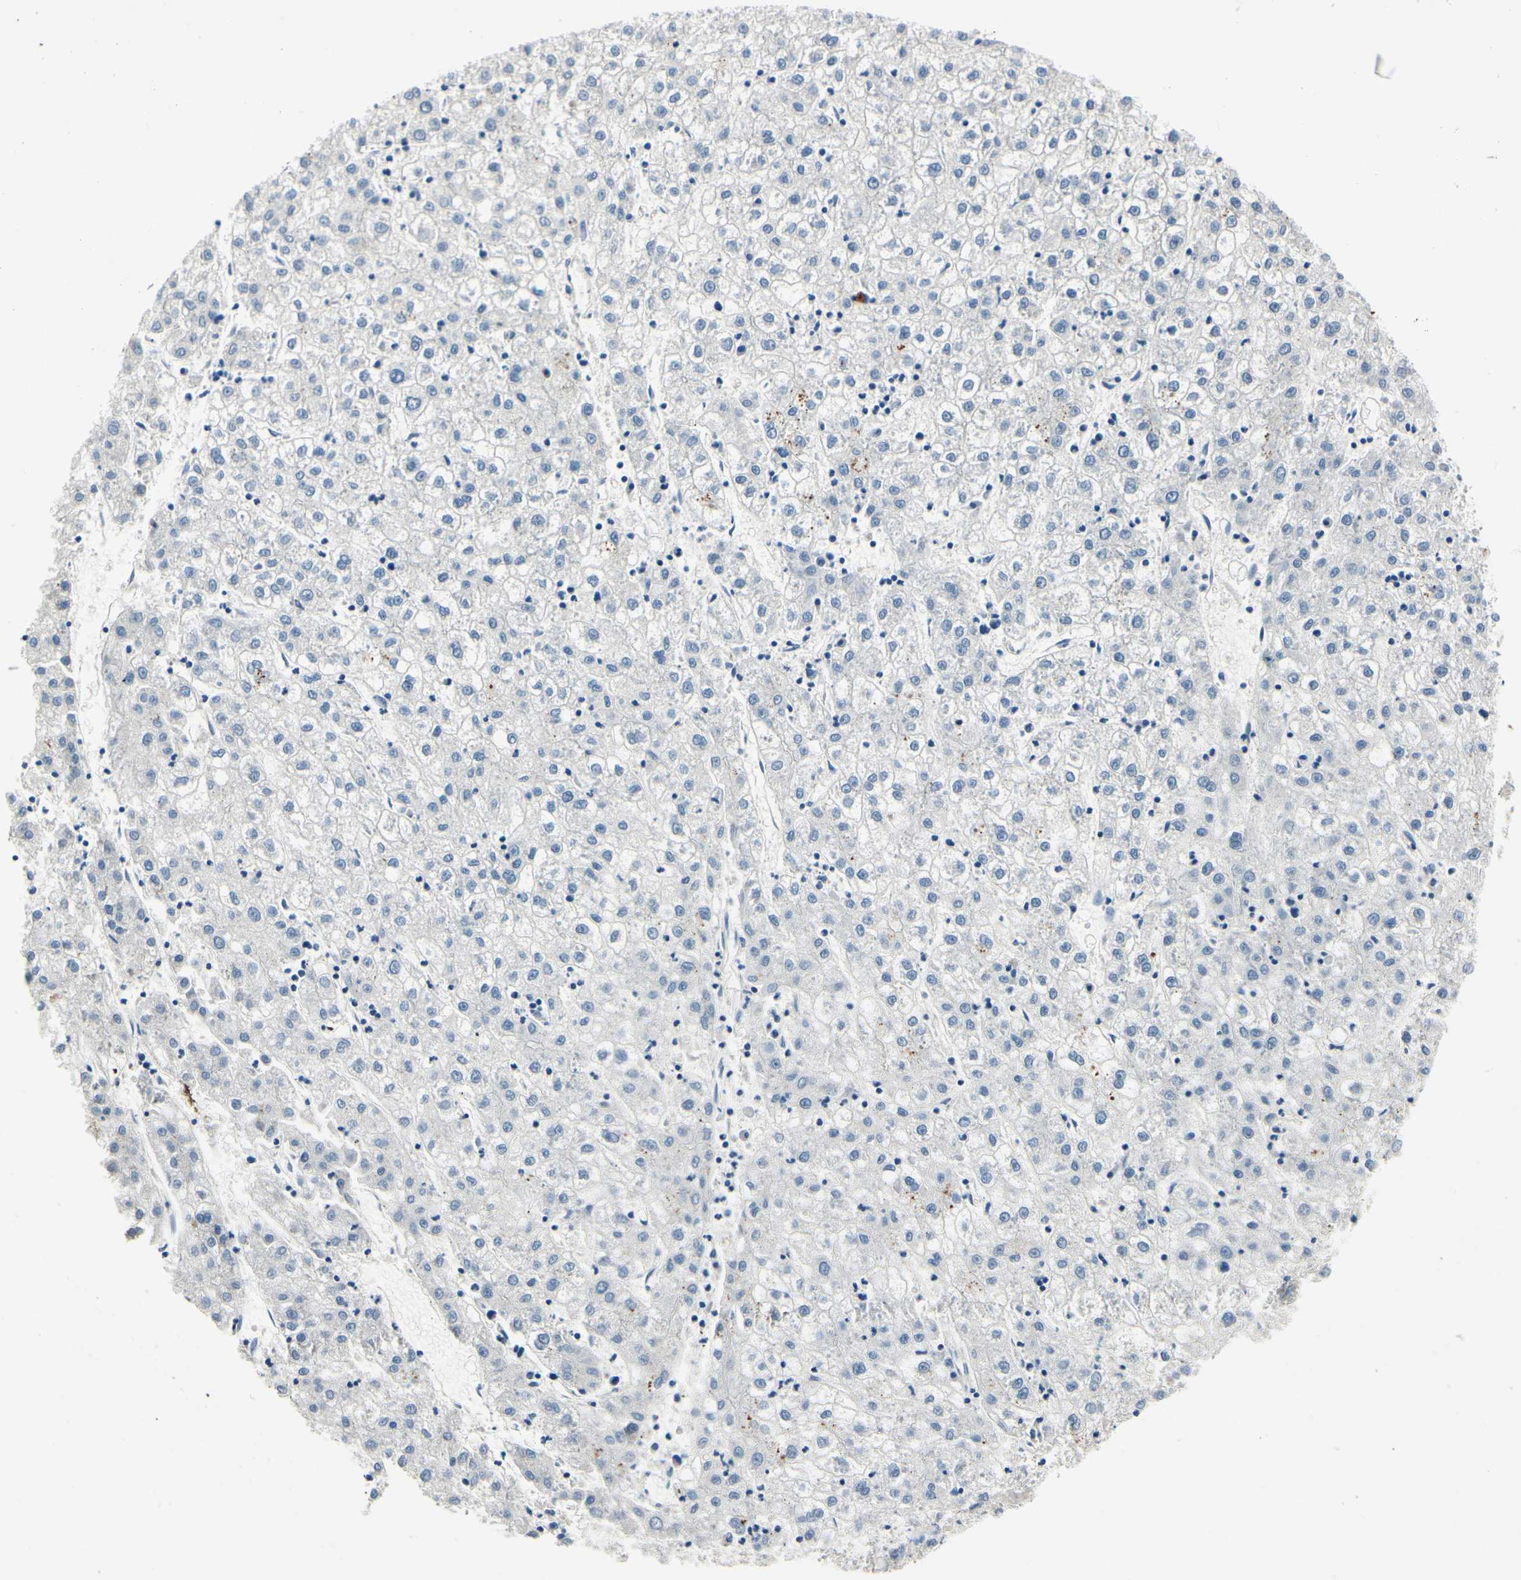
{"staining": {"intensity": "negative", "quantity": "none", "location": "none"}, "tissue": "liver cancer", "cell_type": "Tumor cells", "image_type": "cancer", "snomed": [{"axis": "morphology", "description": "Carcinoma, Hepatocellular, NOS"}, {"axis": "topography", "description": "Liver"}], "caption": "IHC of liver cancer exhibits no expression in tumor cells. (DAB immunohistochemistry visualized using brightfield microscopy, high magnification).", "gene": "TGFBR3", "patient": {"sex": "male", "age": 72}}